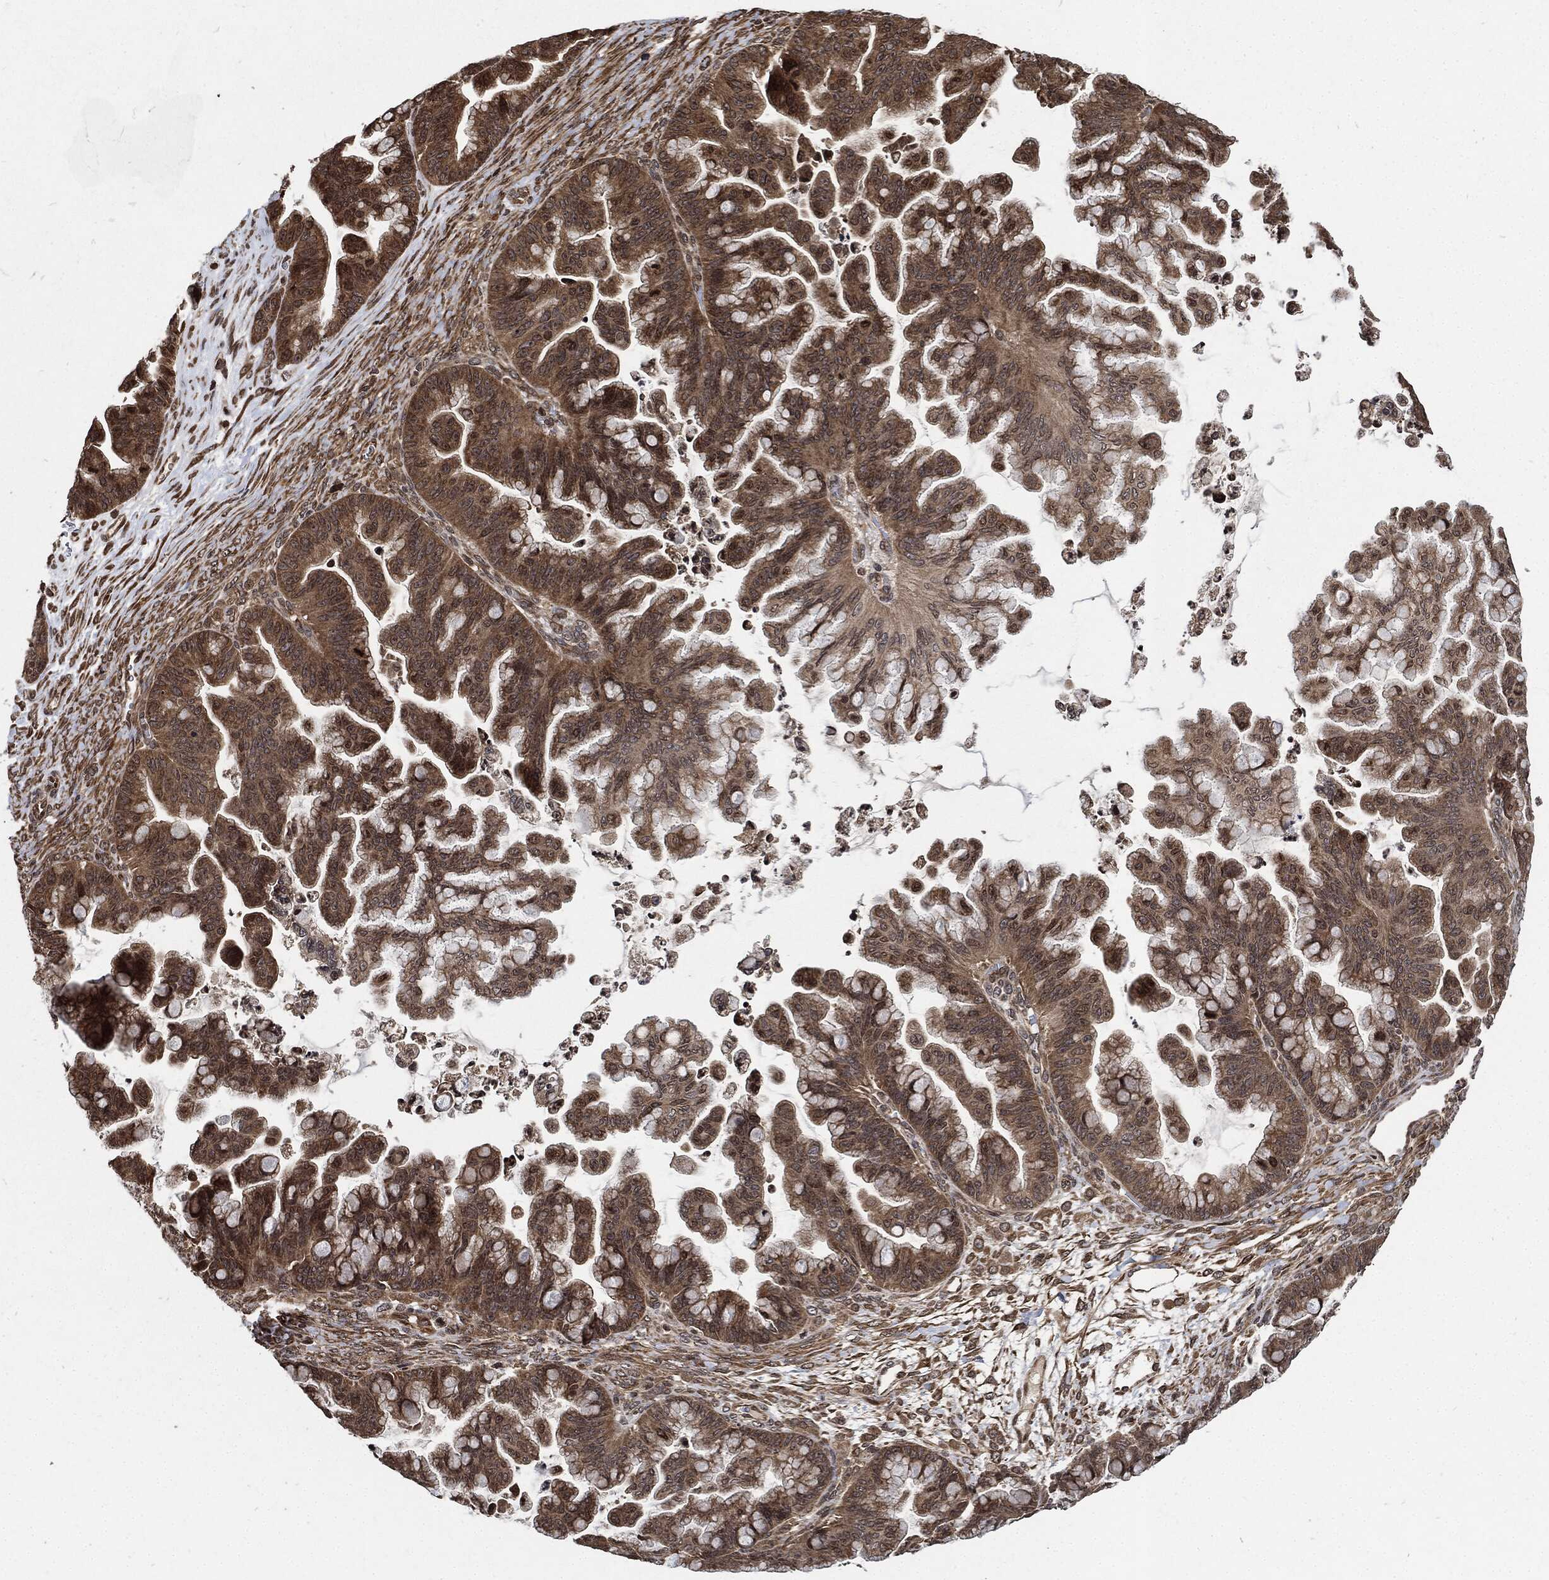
{"staining": {"intensity": "weak", "quantity": ">75%", "location": "cytoplasmic/membranous"}, "tissue": "ovarian cancer", "cell_type": "Tumor cells", "image_type": "cancer", "snomed": [{"axis": "morphology", "description": "Cystadenocarcinoma, mucinous, NOS"}, {"axis": "topography", "description": "Ovary"}], "caption": "Tumor cells reveal low levels of weak cytoplasmic/membranous positivity in about >75% of cells in ovarian cancer (mucinous cystadenocarcinoma). The staining was performed using DAB (3,3'-diaminobenzidine) to visualize the protein expression in brown, while the nuclei were stained in blue with hematoxylin (Magnification: 20x).", "gene": "PDK1", "patient": {"sex": "female", "age": 67}}